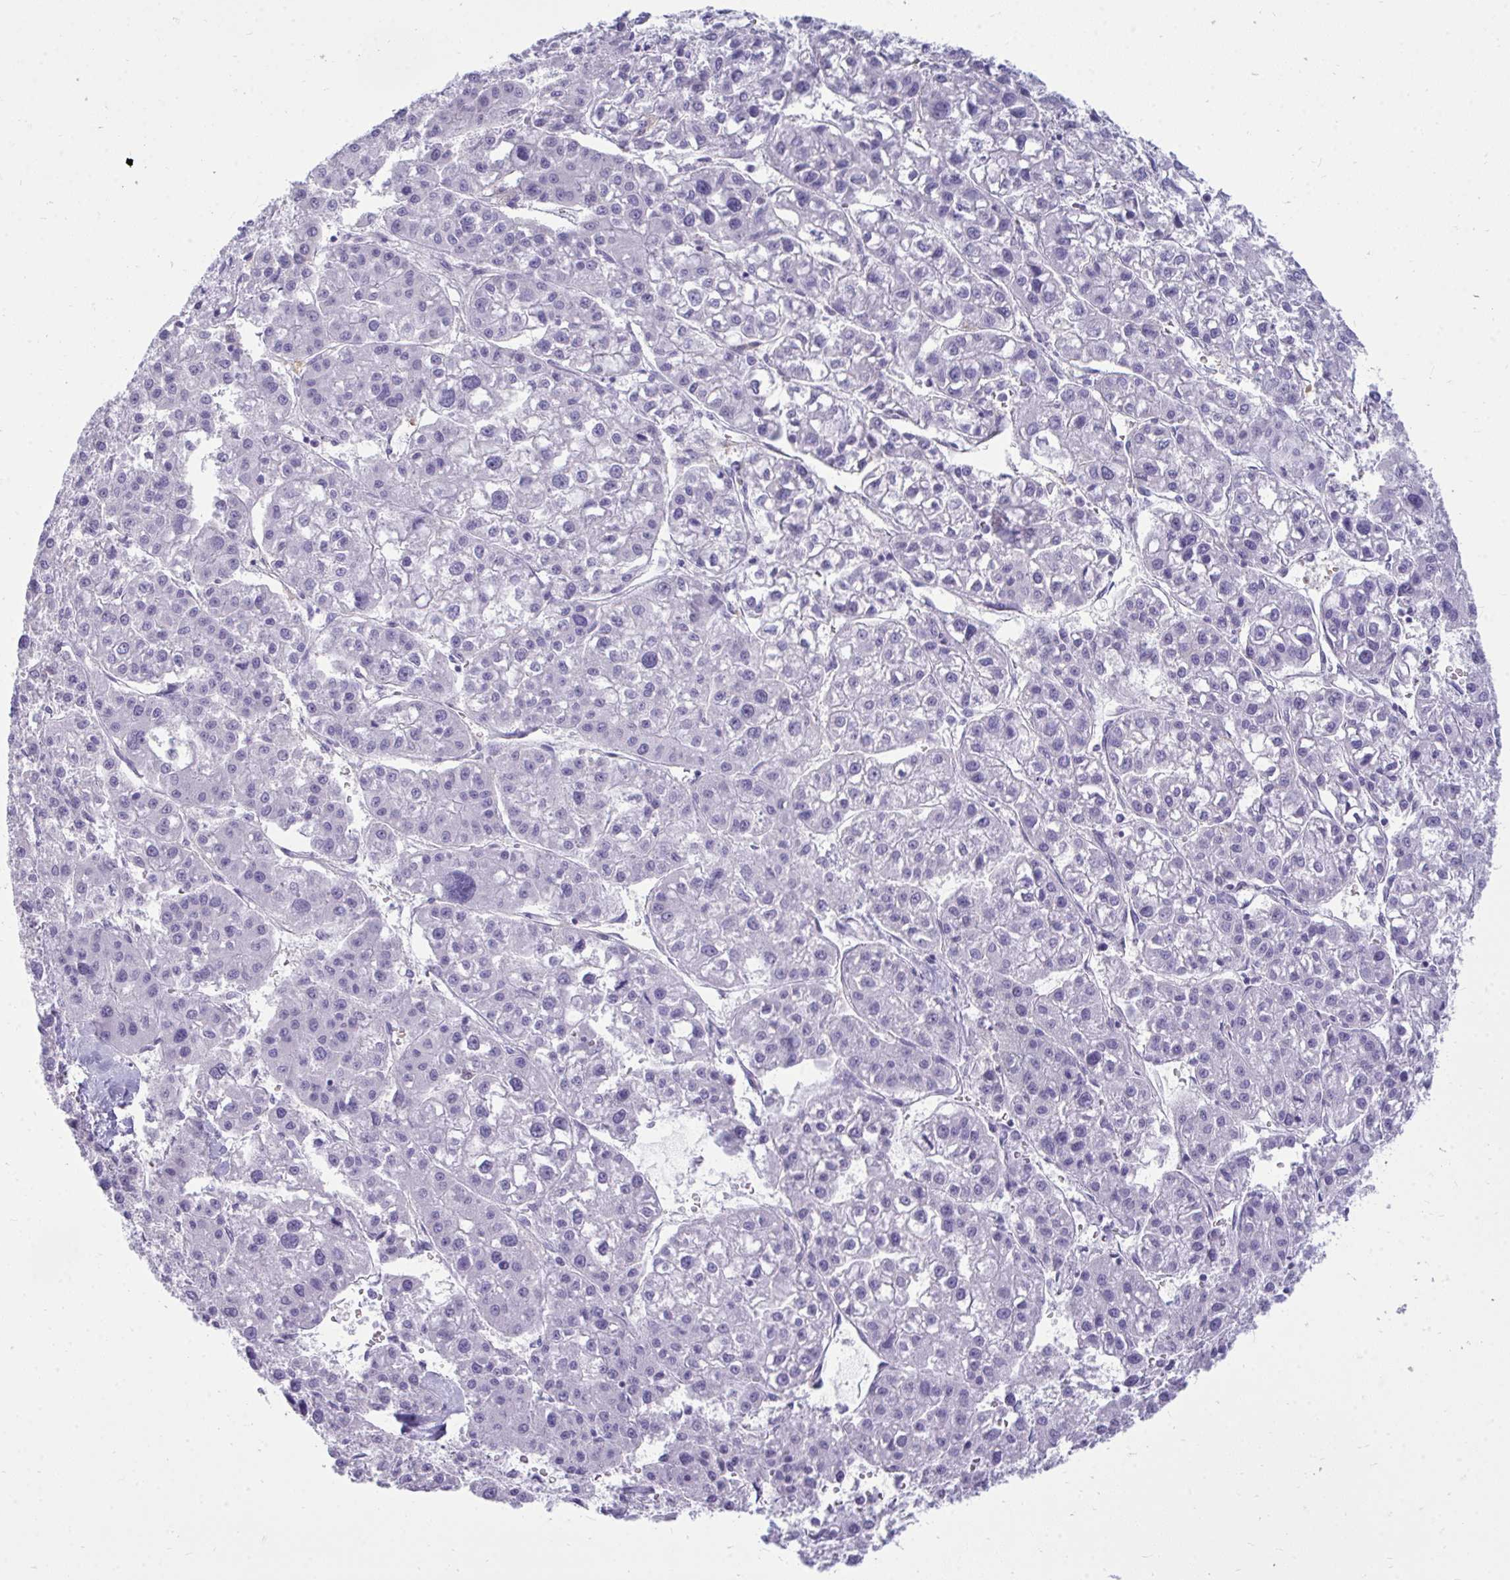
{"staining": {"intensity": "negative", "quantity": "none", "location": "none"}, "tissue": "liver cancer", "cell_type": "Tumor cells", "image_type": "cancer", "snomed": [{"axis": "morphology", "description": "Carcinoma, Hepatocellular, NOS"}, {"axis": "topography", "description": "Liver"}], "caption": "This is a micrograph of immunohistochemistry staining of hepatocellular carcinoma (liver), which shows no expression in tumor cells.", "gene": "FABP3", "patient": {"sex": "male", "age": 73}}